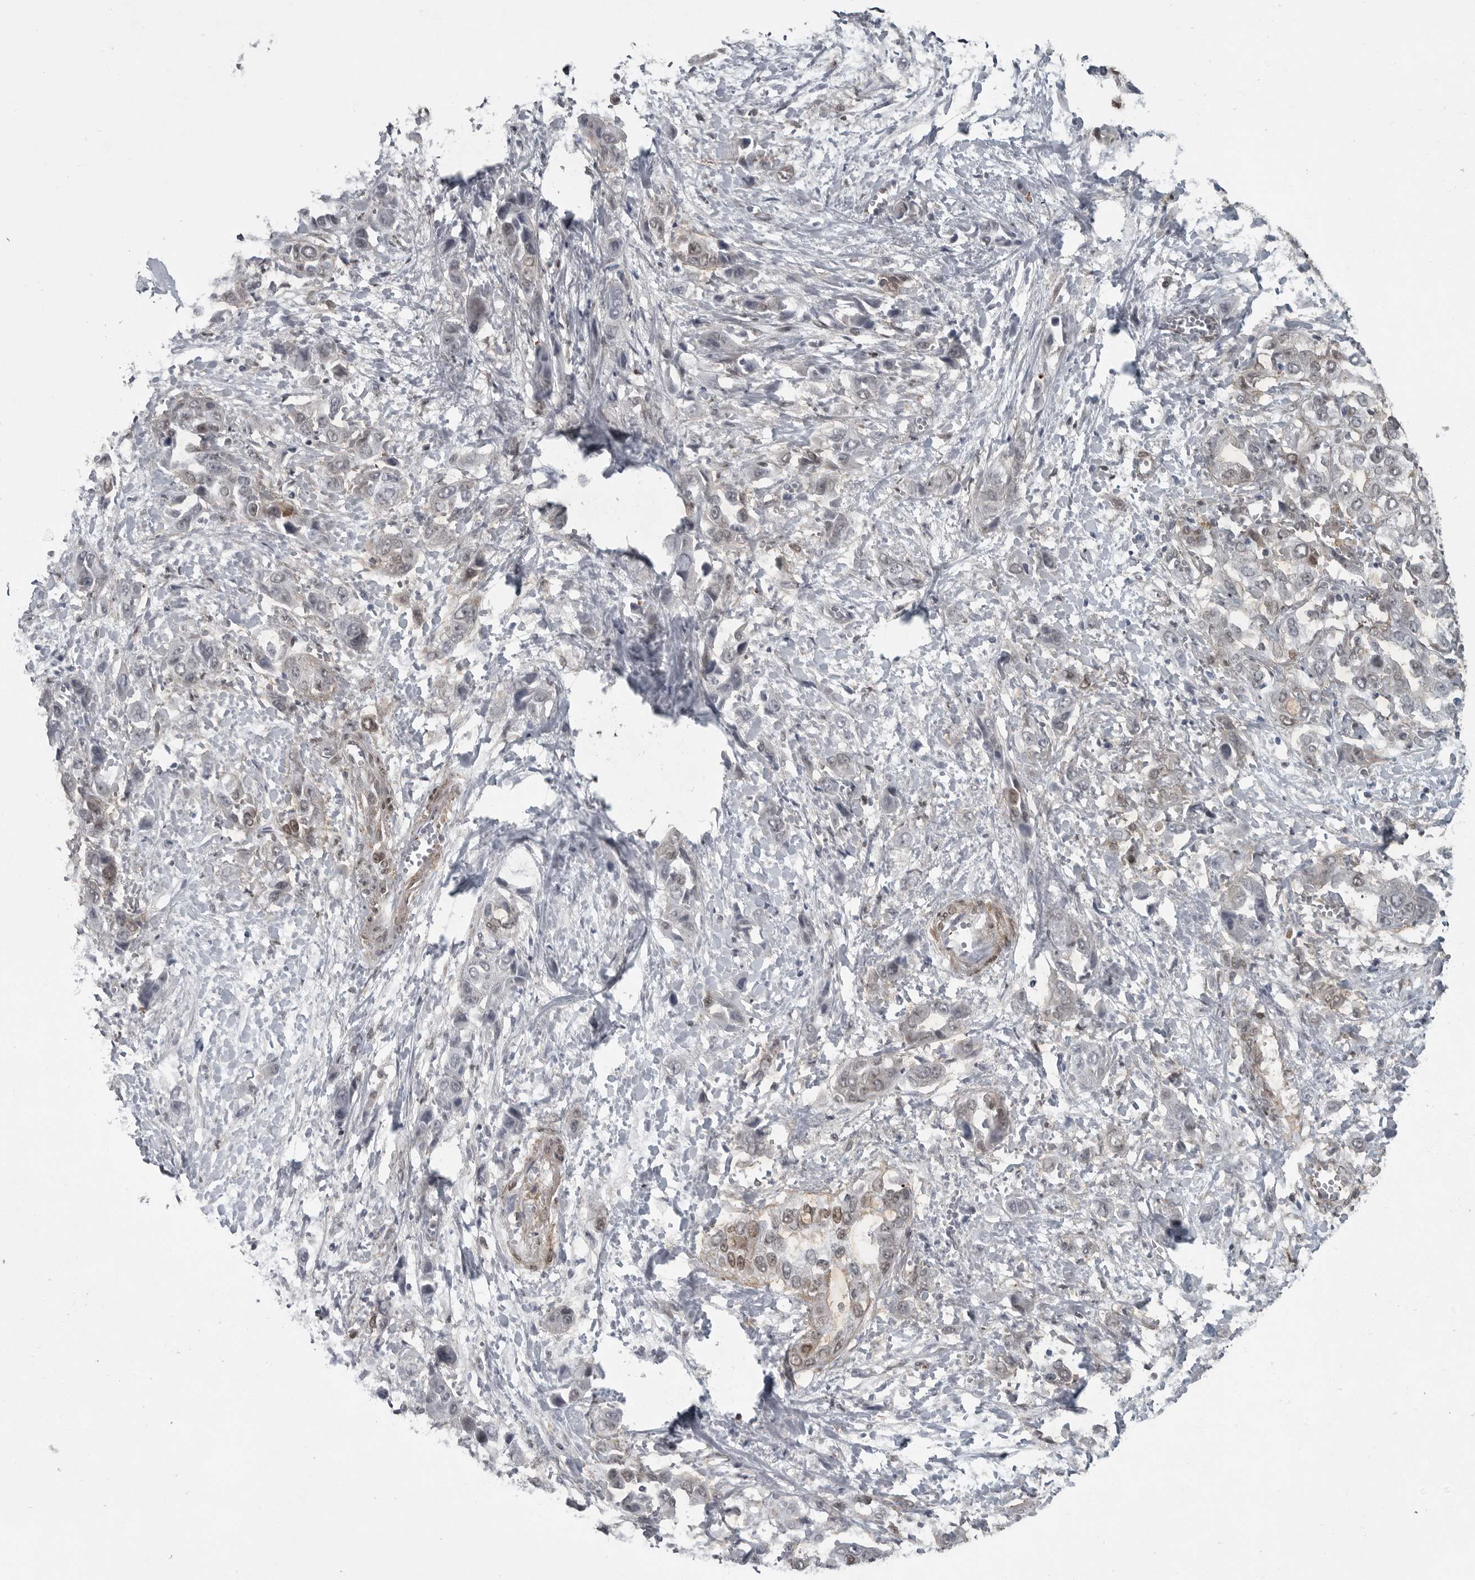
{"staining": {"intensity": "moderate", "quantity": "<25%", "location": "nuclear"}, "tissue": "liver cancer", "cell_type": "Tumor cells", "image_type": "cancer", "snomed": [{"axis": "morphology", "description": "Cholangiocarcinoma"}, {"axis": "topography", "description": "Liver"}], "caption": "This is a histology image of immunohistochemistry (IHC) staining of liver cancer (cholangiocarcinoma), which shows moderate expression in the nuclear of tumor cells.", "gene": "HMGN3", "patient": {"sex": "female", "age": 52}}